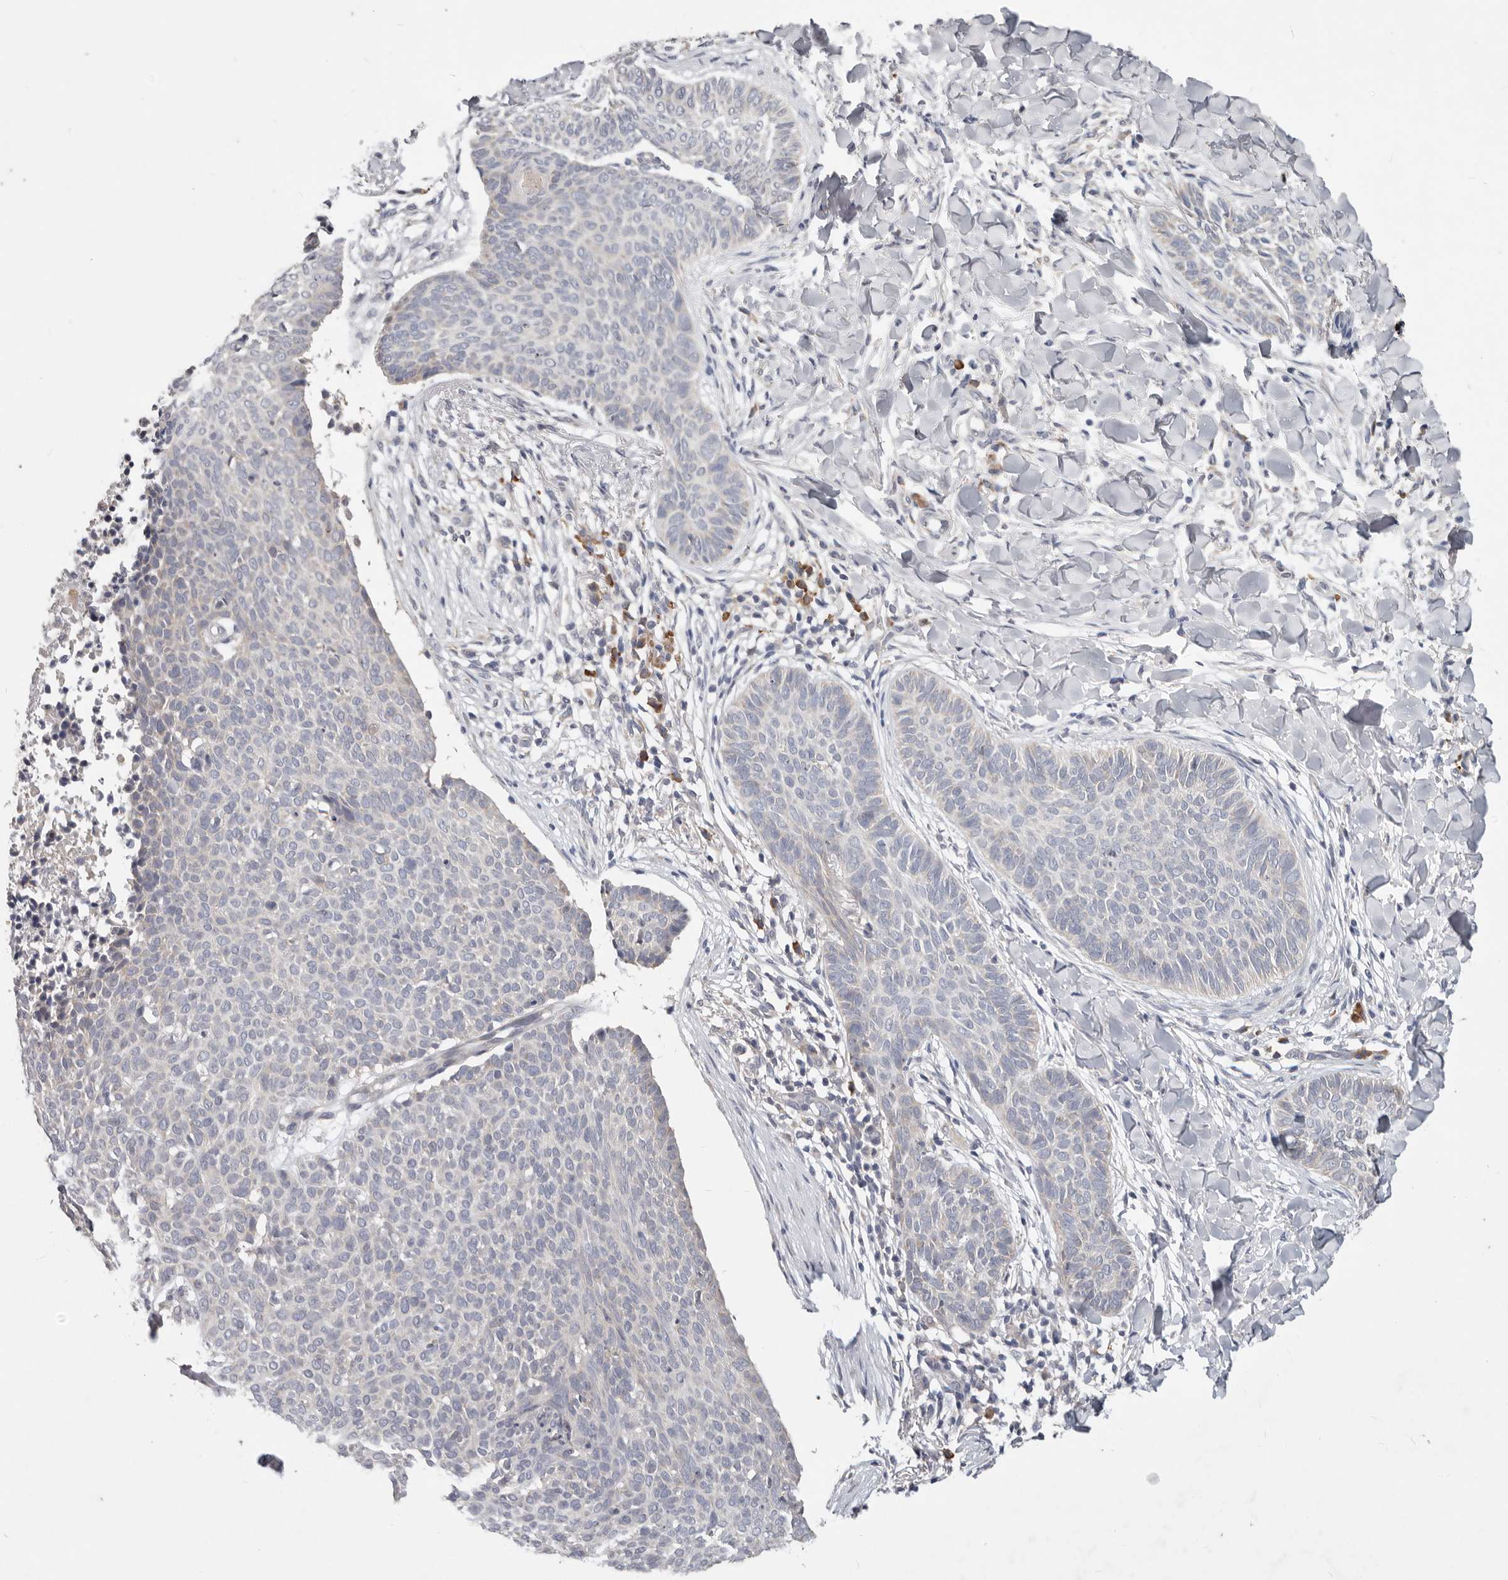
{"staining": {"intensity": "negative", "quantity": "none", "location": "none"}, "tissue": "skin cancer", "cell_type": "Tumor cells", "image_type": "cancer", "snomed": [{"axis": "morphology", "description": "Normal tissue, NOS"}, {"axis": "morphology", "description": "Basal cell carcinoma"}, {"axis": "topography", "description": "Skin"}], "caption": "The photomicrograph reveals no significant staining in tumor cells of skin cancer (basal cell carcinoma).", "gene": "WDR77", "patient": {"sex": "male", "age": 50}}